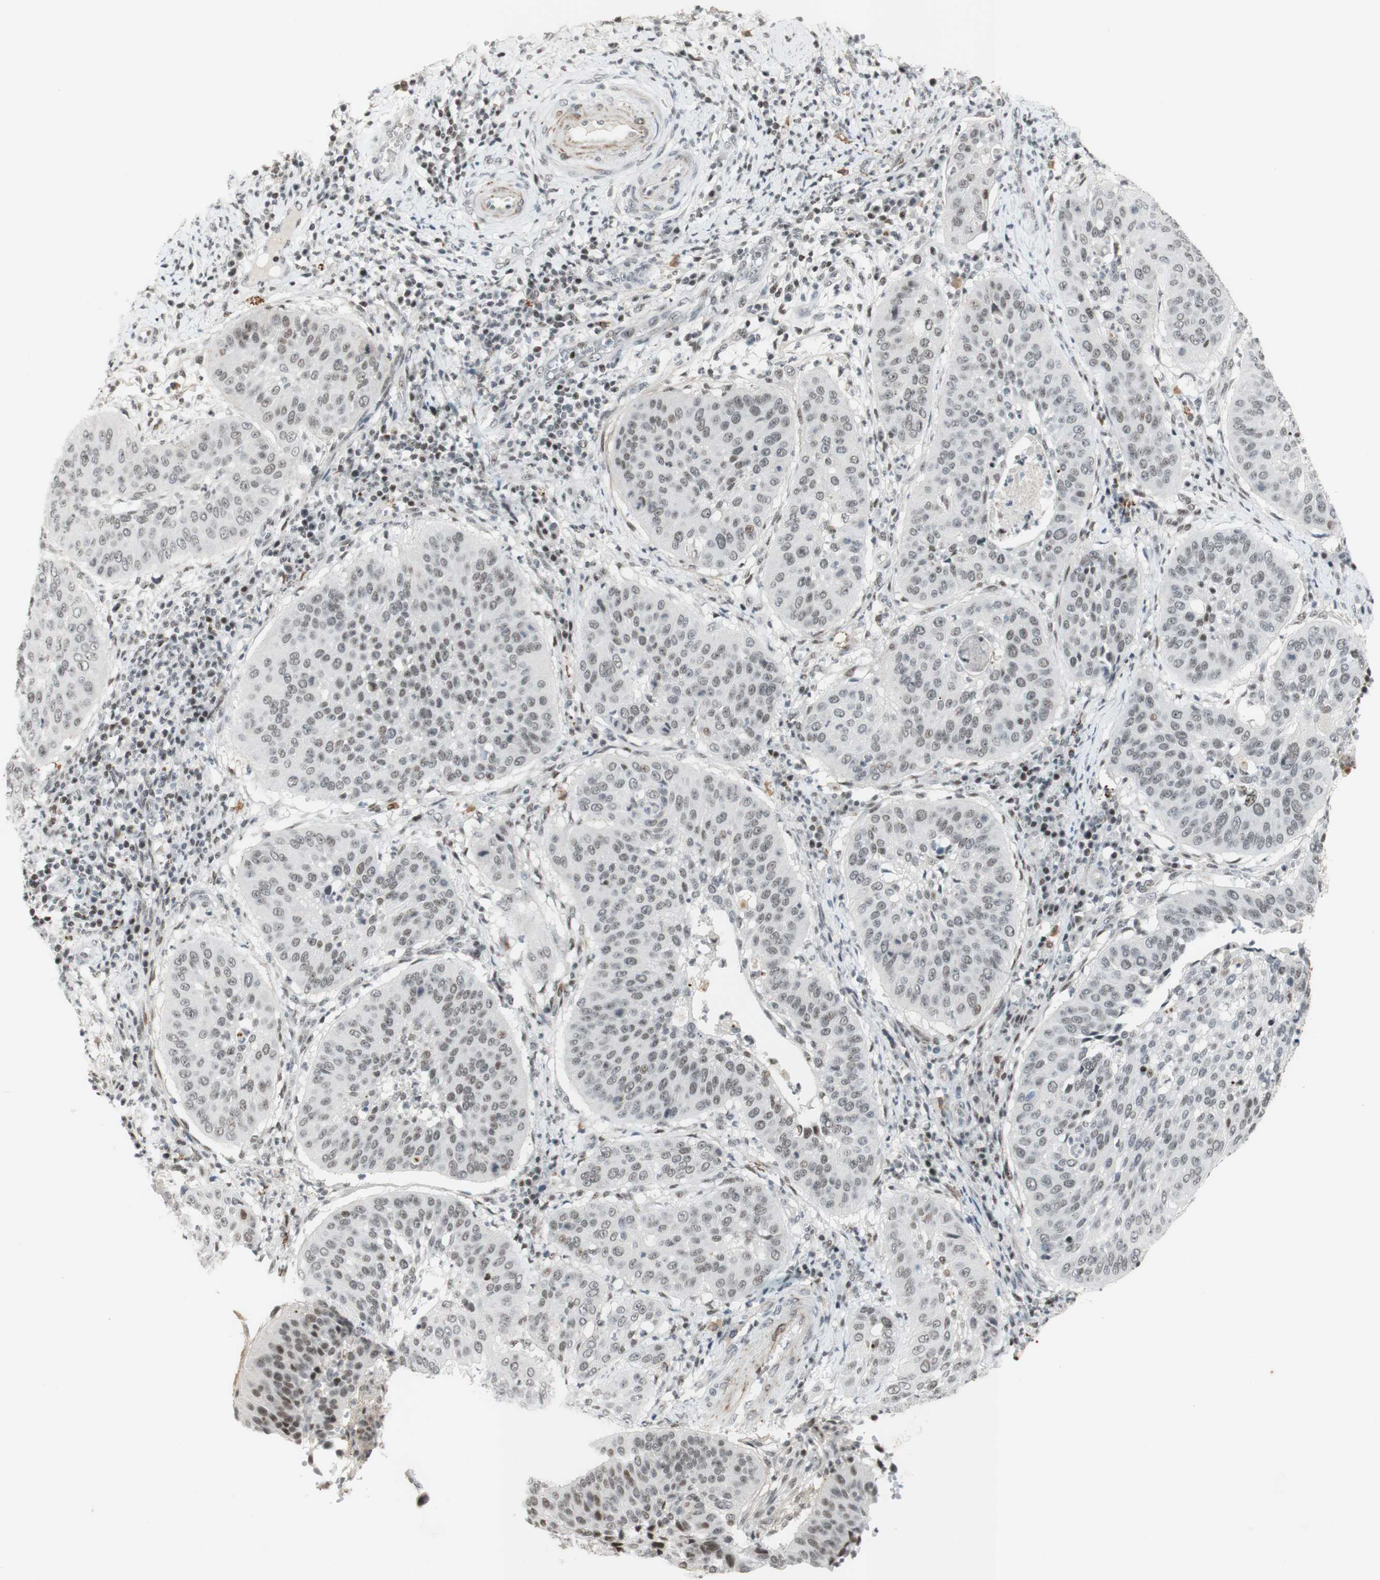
{"staining": {"intensity": "moderate", "quantity": ">75%", "location": "nuclear"}, "tissue": "cervical cancer", "cell_type": "Tumor cells", "image_type": "cancer", "snomed": [{"axis": "morphology", "description": "Normal tissue, NOS"}, {"axis": "morphology", "description": "Squamous cell carcinoma, NOS"}, {"axis": "topography", "description": "Cervix"}], "caption": "Immunohistochemical staining of cervical squamous cell carcinoma exhibits moderate nuclear protein expression in approximately >75% of tumor cells. Nuclei are stained in blue.", "gene": "IRF1", "patient": {"sex": "female", "age": 39}}